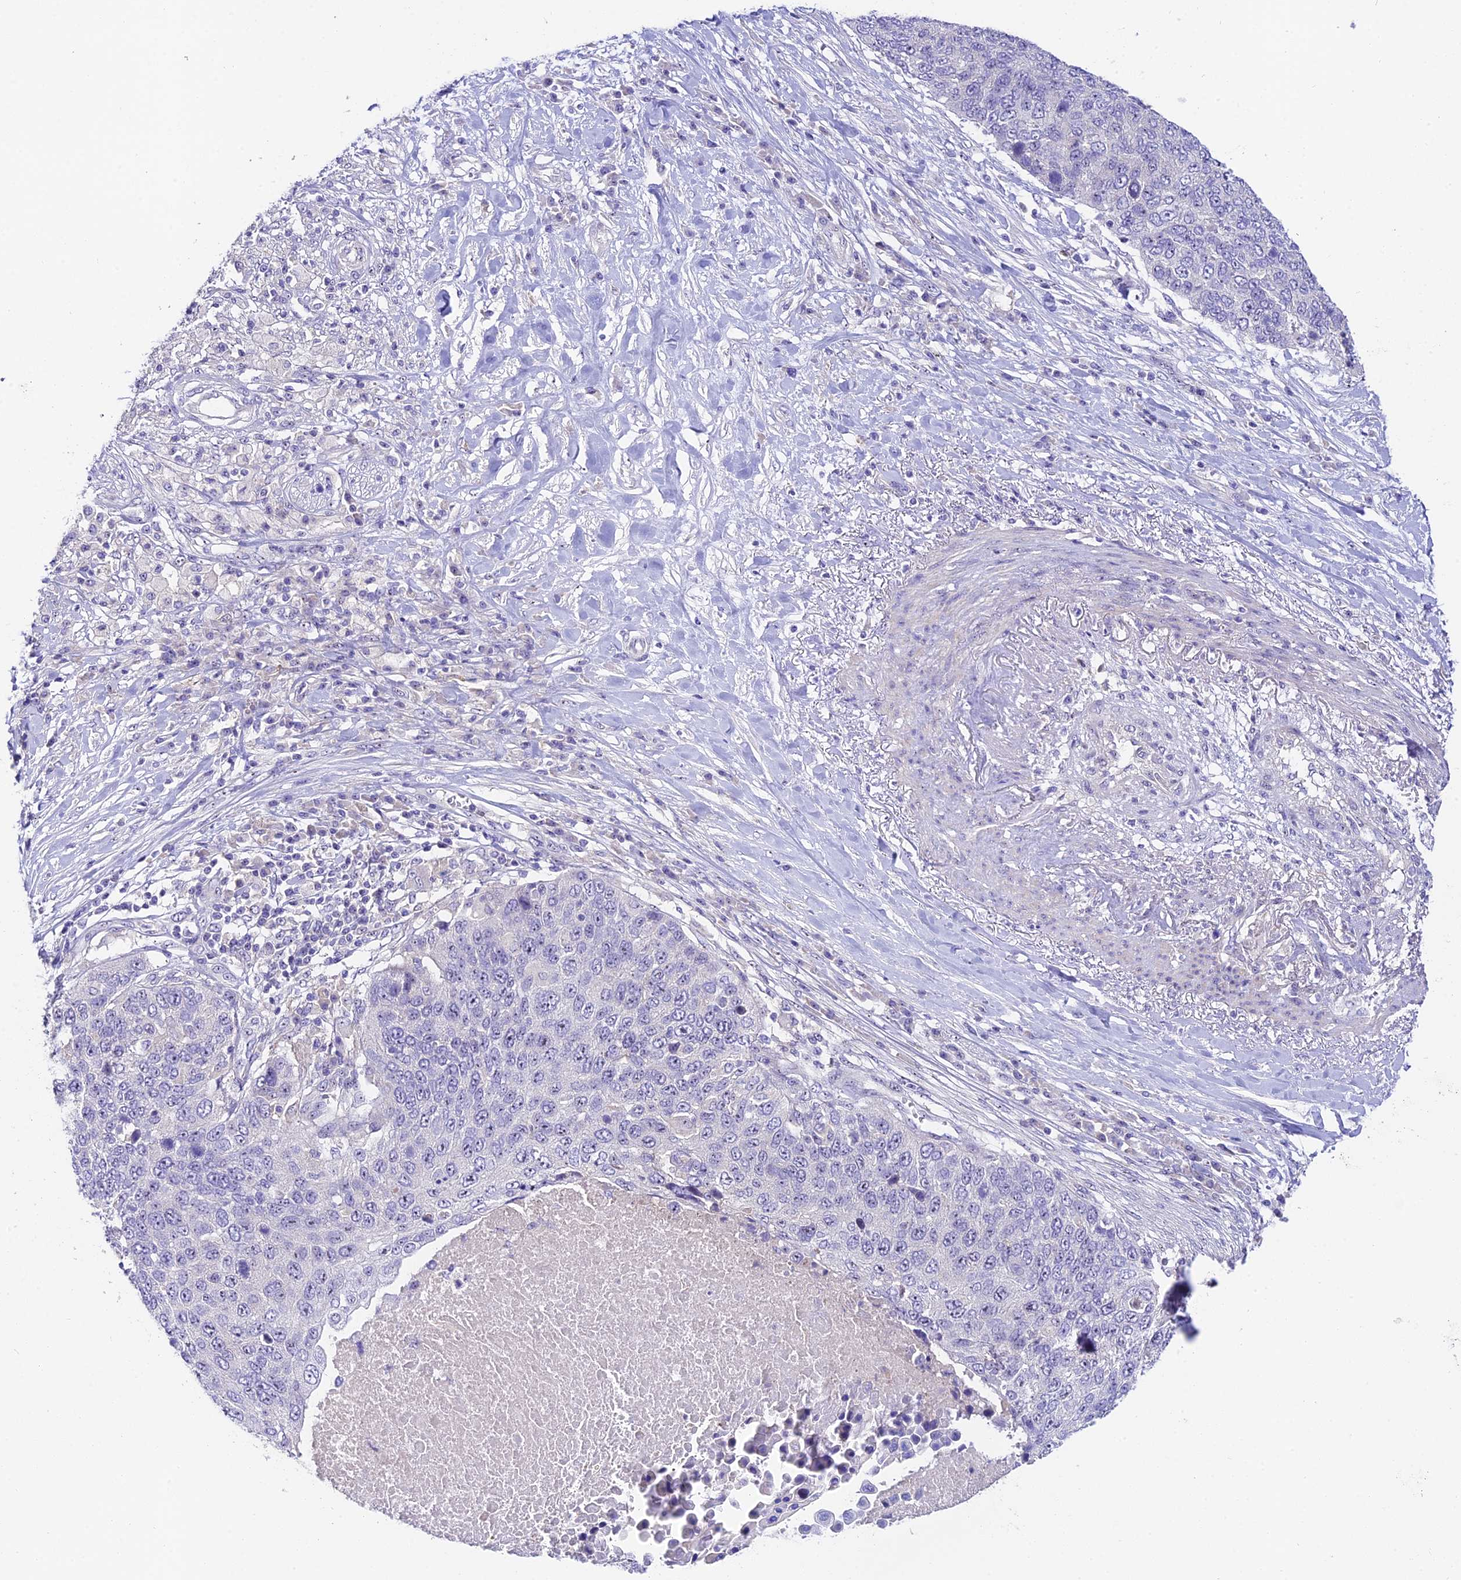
{"staining": {"intensity": "negative", "quantity": "none", "location": "none"}, "tissue": "lung cancer", "cell_type": "Tumor cells", "image_type": "cancer", "snomed": [{"axis": "morphology", "description": "Normal tissue, NOS"}, {"axis": "morphology", "description": "Squamous cell carcinoma, NOS"}, {"axis": "topography", "description": "Lymph node"}, {"axis": "topography", "description": "Lung"}], "caption": "Tumor cells show no significant positivity in lung cancer (squamous cell carcinoma). The staining was performed using DAB to visualize the protein expression in brown, while the nuclei were stained in blue with hematoxylin (Magnification: 20x).", "gene": "DUSP29", "patient": {"sex": "male", "age": 66}}